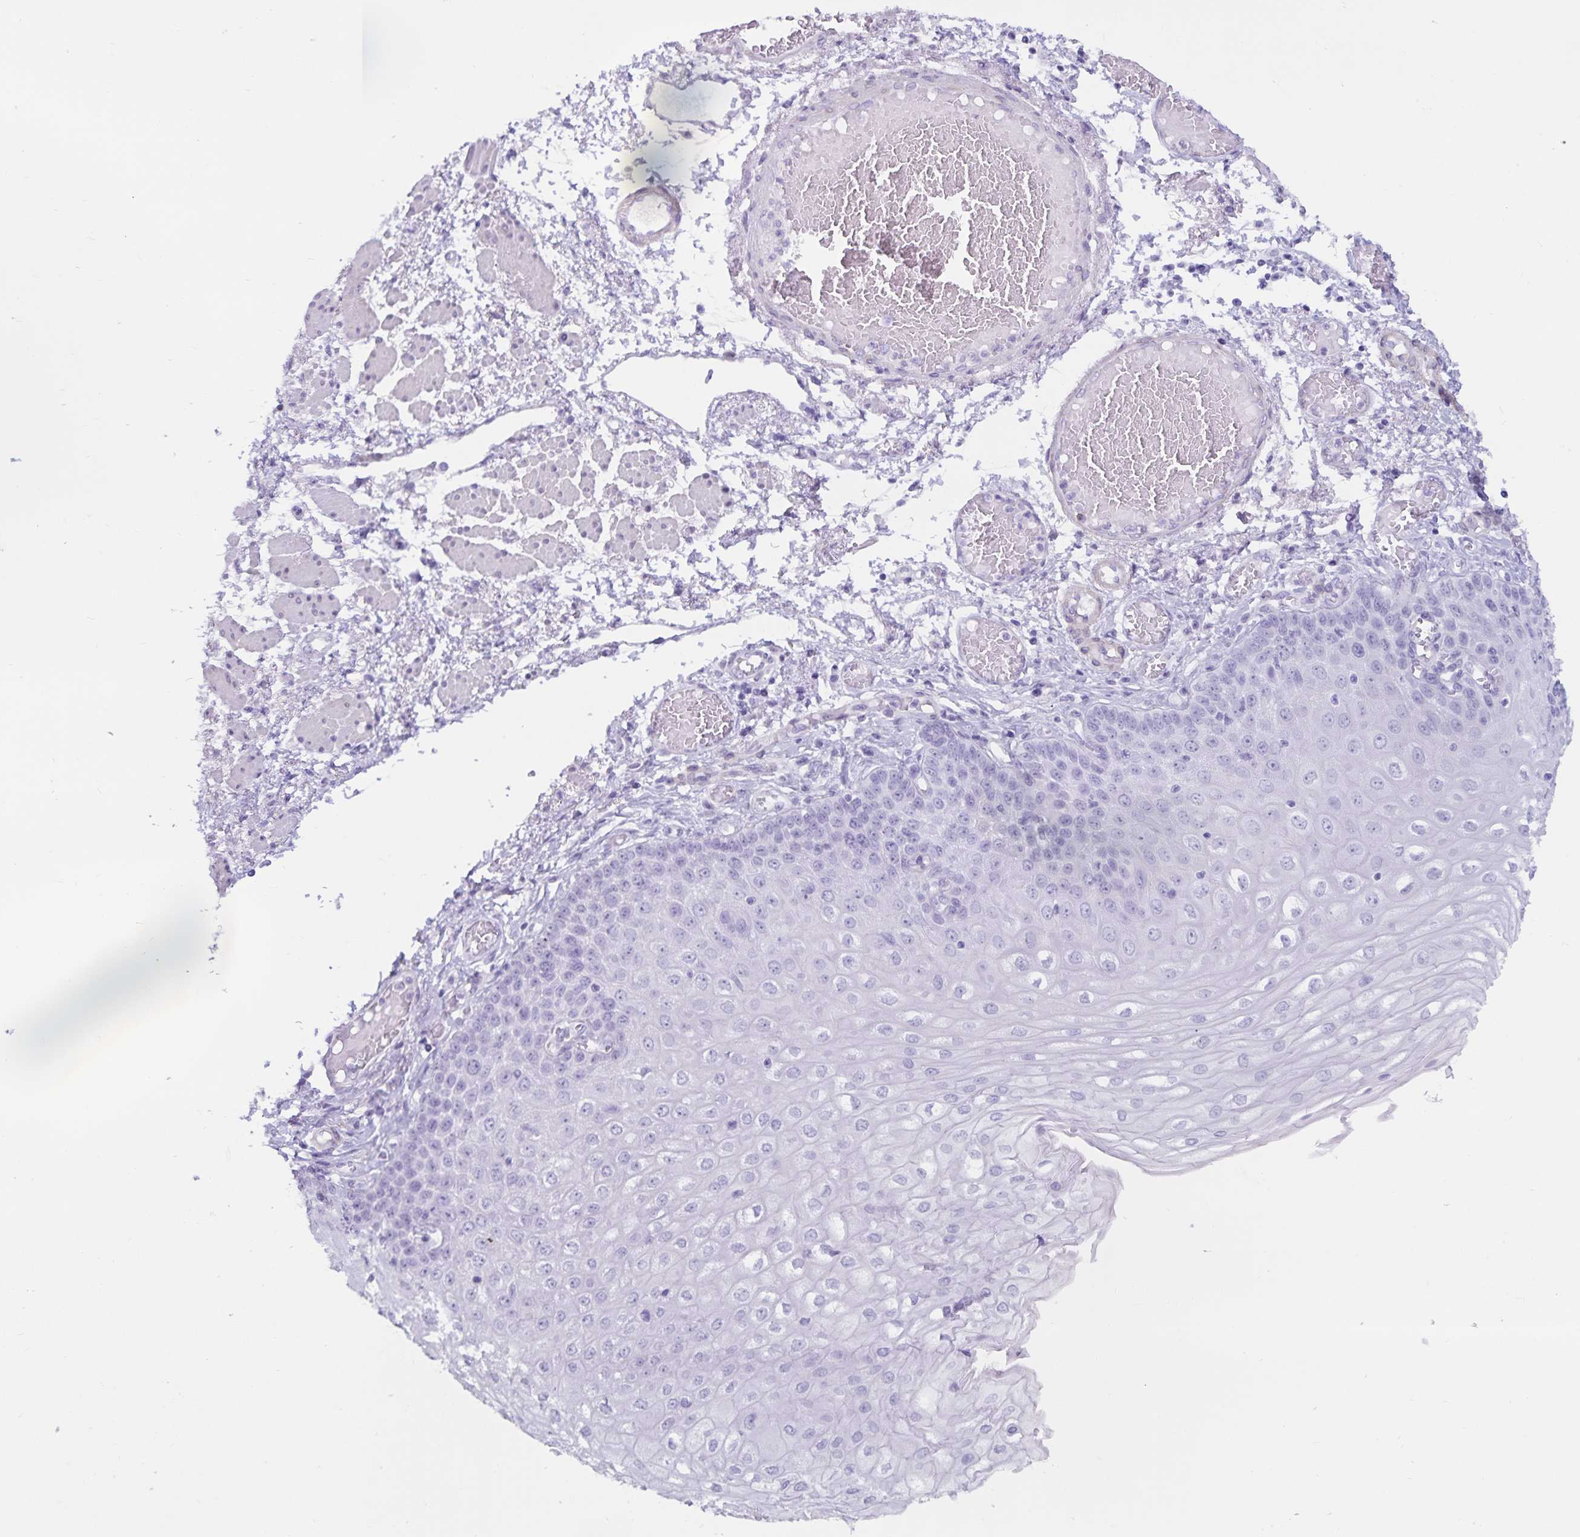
{"staining": {"intensity": "negative", "quantity": "none", "location": "none"}, "tissue": "esophagus", "cell_type": "Squamous epithelial cells", "image_type": "normal", "snomed": [{"axis": "morphology", "description": "Normal tissue, NOS"}, {"axis": "morphology", "description": "Adenocarcinoma, NOS"}, {"axis": "topography", "description": "Esophagus"}], "caption": "Immunohistochemistry image of normal esophagus: human esophagus stained with DAB (3,3'-diaminobenzidine) demonstrates no significant protein positivity in squamous epithelial cells. (DAB immunohistochemistry, high magnification).", "gene": "GPR137", "patient": {"sex": "male", "age": 81}}